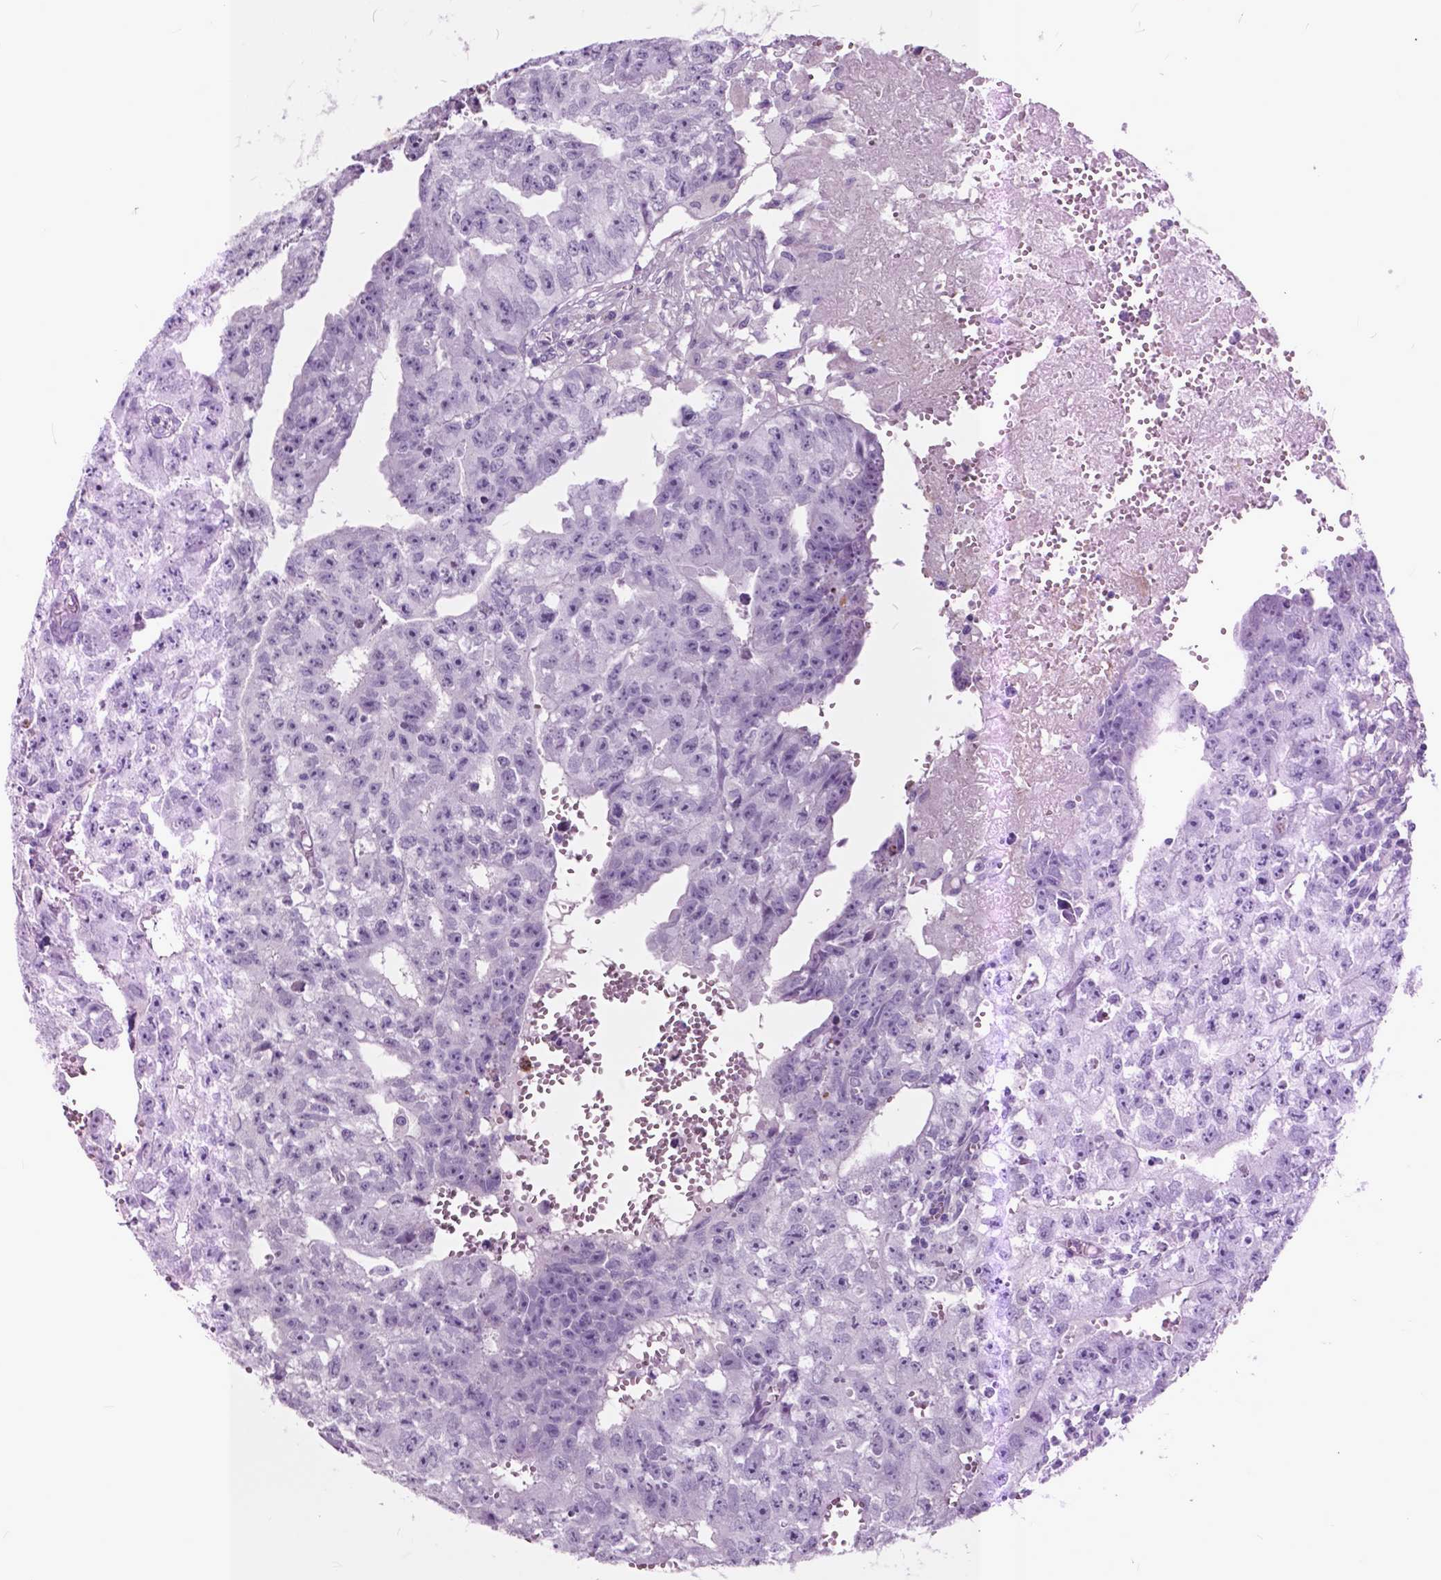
{"staining": {"intensity": "negative", "quantity": "none", "location": "none"}, "tissue": "testis cancer", "cell_type": "Tumor cells", "image_type": "cancer", "snomed": [{"axis": "morphology", "description": "Carcinoma, Embryonal, NOS"}, {"axis": "morphology", "description": "Teratoma, malignant, NOS"}, {"axis": "topography", "description": "Testis"}], "caption": "This image is of testis embryonal carcinoma stained with immunohistochemistry to label a protein in brown with the nuclei are counter-stained blue. There is no staining in tumor cells.", "gene": "GDF9", "patient": {"sex": "male", "age": 24}}